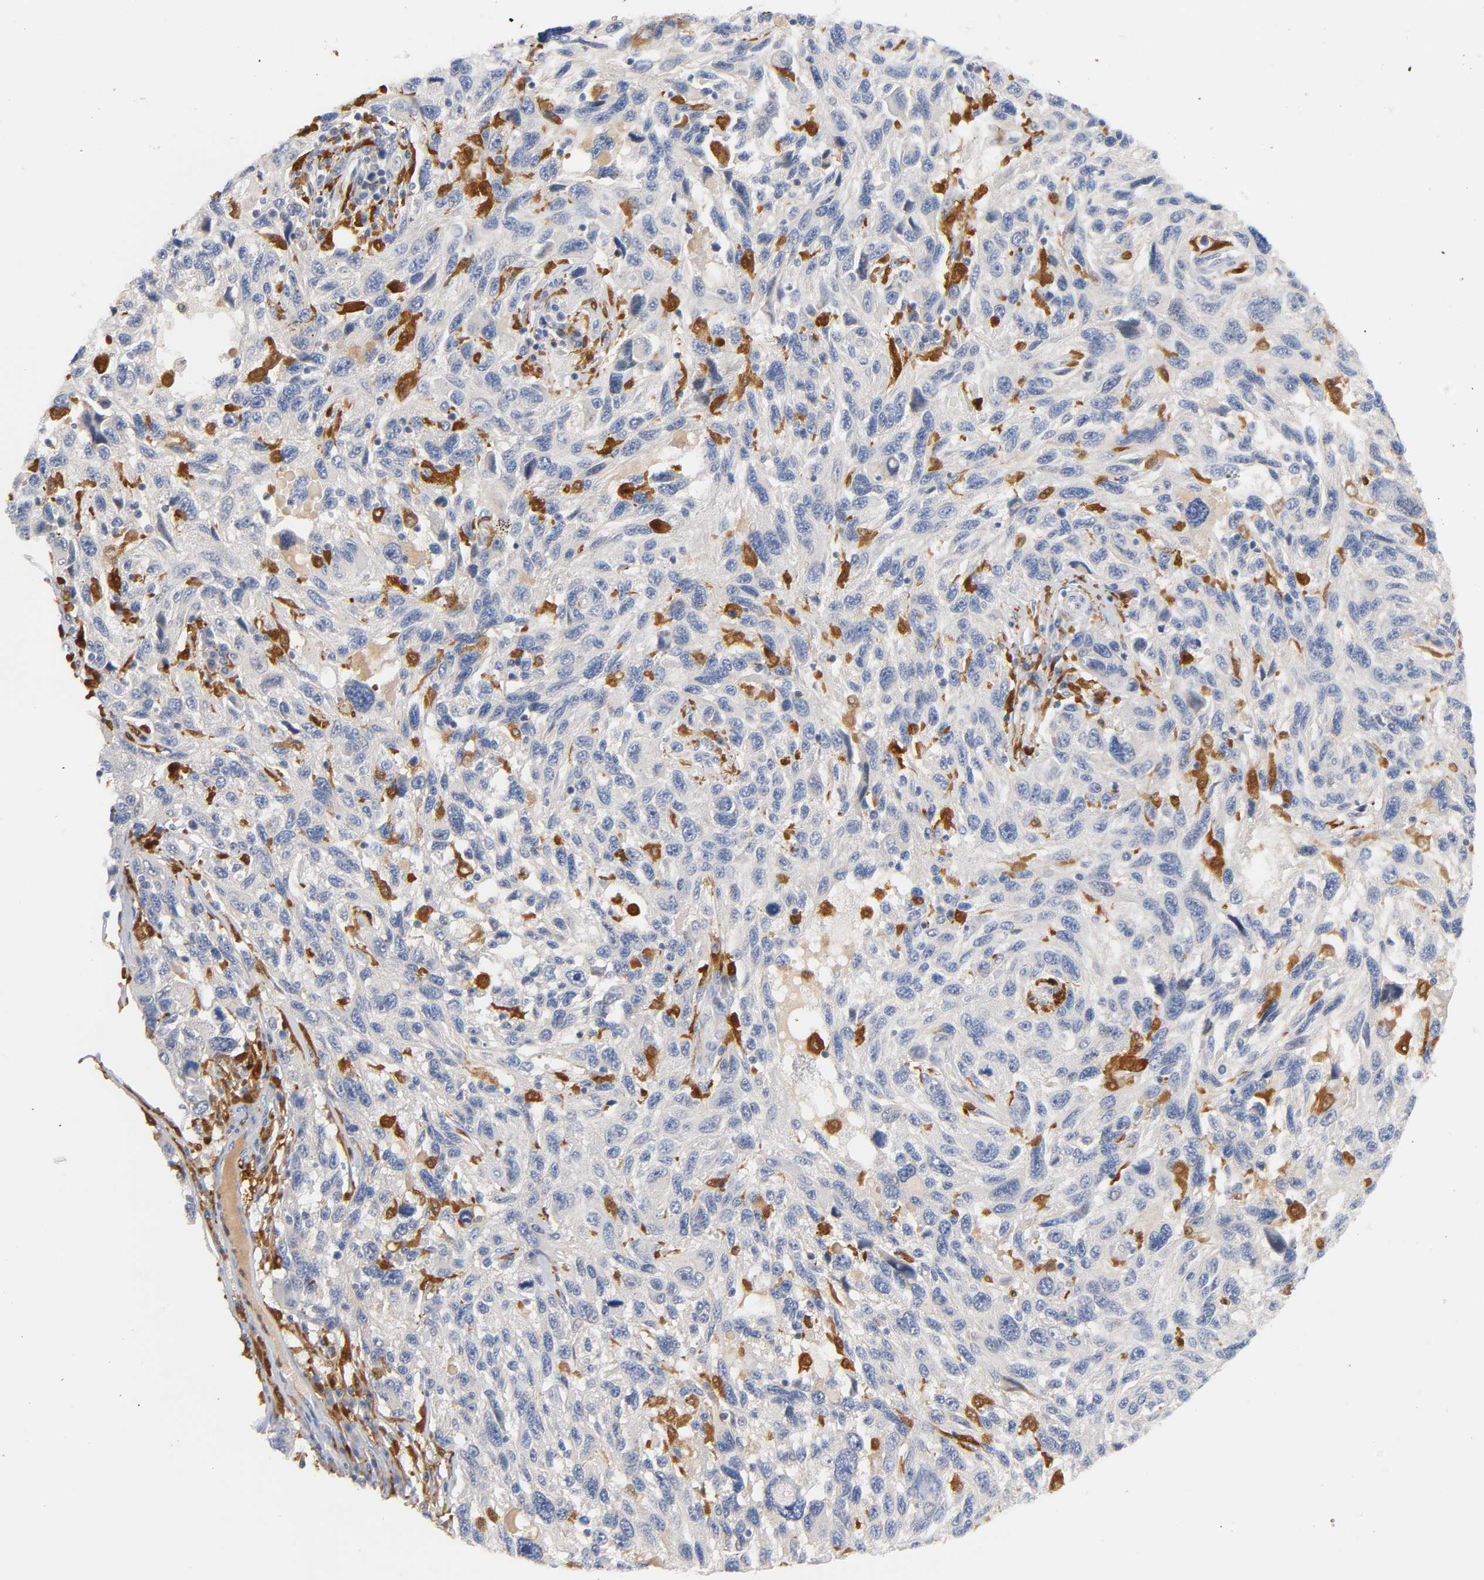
{"staining": {"intensity": "negative", "quantity": "none", "location": "none"}, "tissue": "melanoma", "cell_type": "Tumor cells", "image_type": "cancer", "snomed": [{"axis": "morphology", "description": "Malignant melanoma, NOS"}, {"axis": "topography", "description": "Skin"}], "caption": "A micrograph of melanoma stained for a protein demonstrates no brown staining in tumor cells.", "gene": "IL18", "patient": {"sex": "male", "age": 53}}